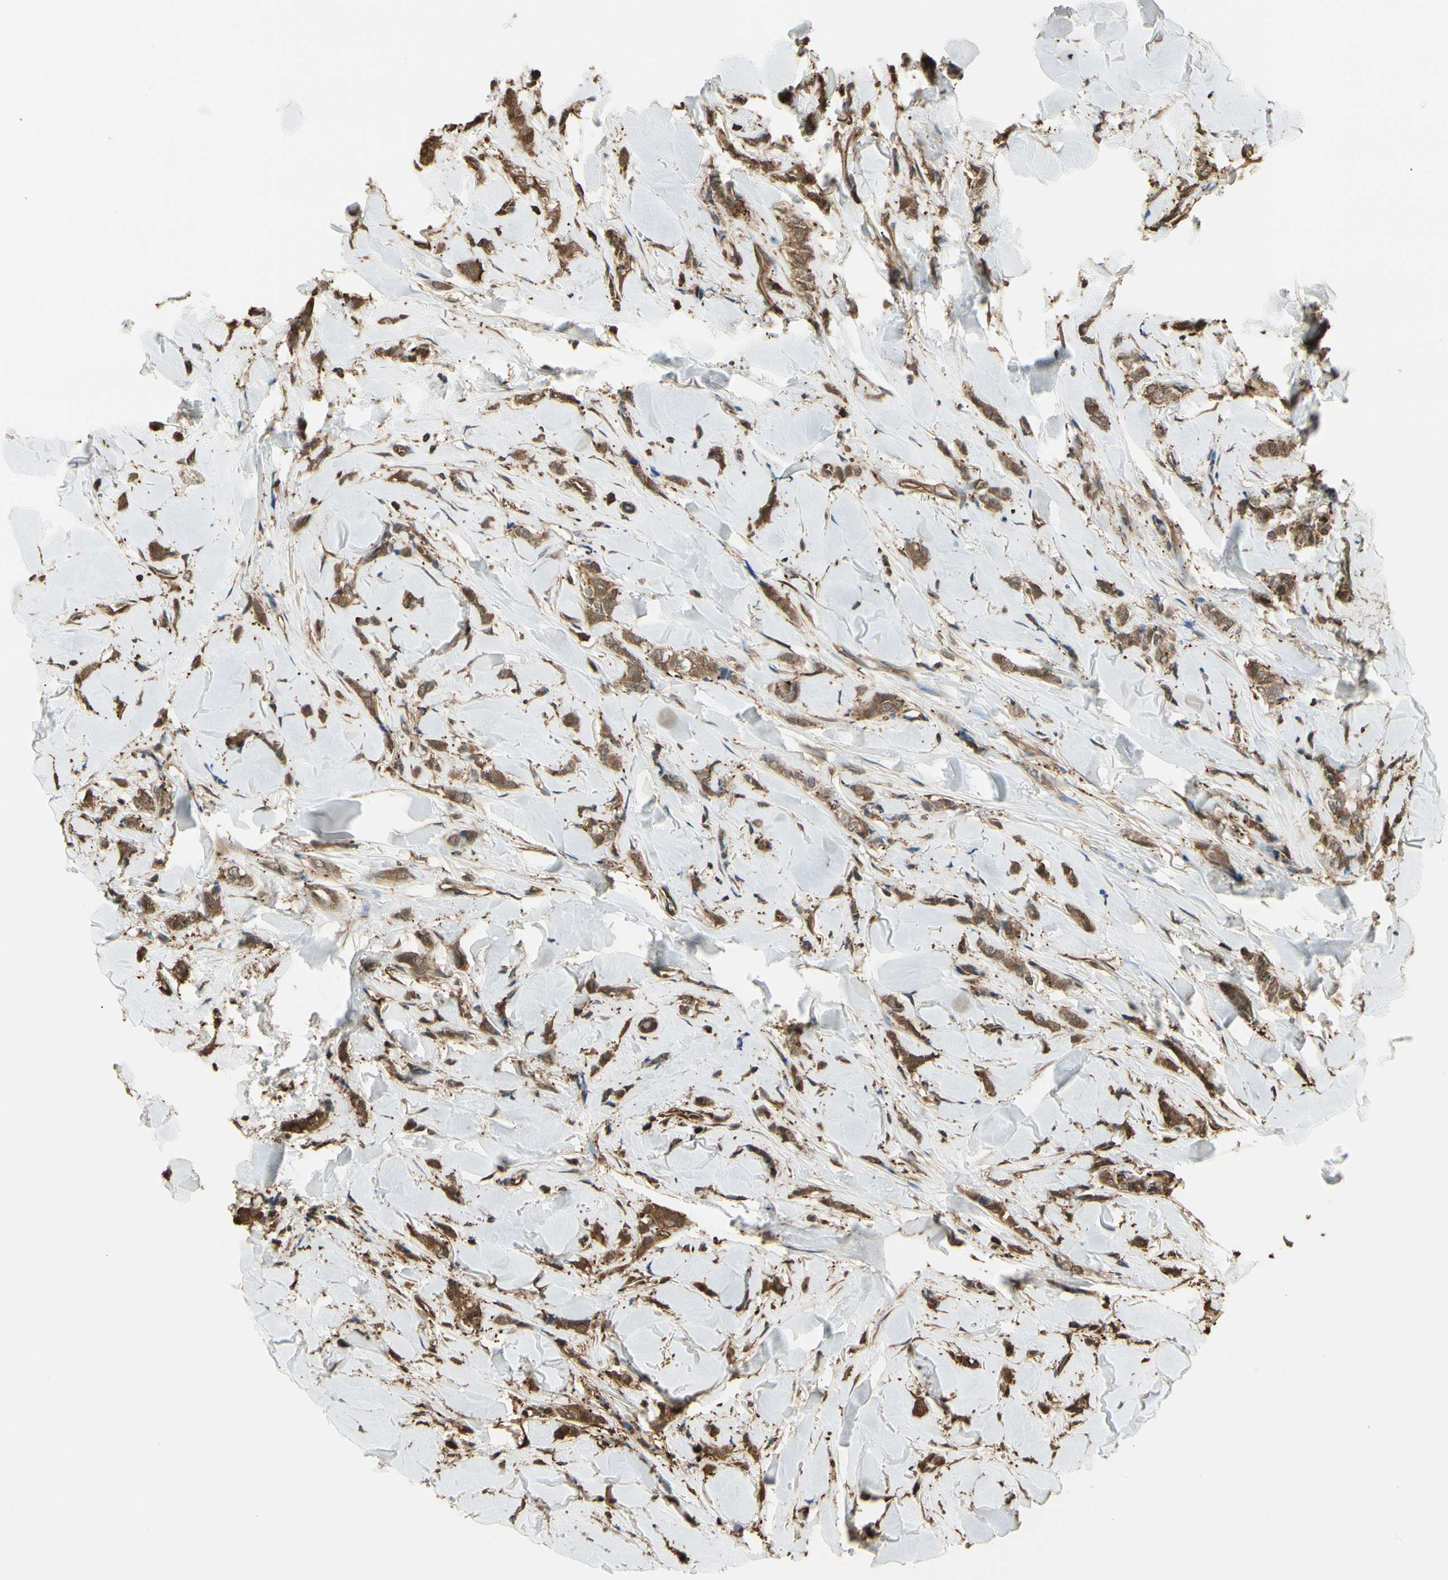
{"staining": {"intensity": "strong", "quantity": ">75%", "location": "cytoplasmic/membranous"}, "tissue": "breast cancer", "cell_type": "Tumor cells", "image_type": "cancer", "snomed": [{"axis": "morphology", "description": "Lobular carcinoma"}, {"axis": "topography", "description": "Skin"}, {"axis": "topography", "description": "Breast"}], "caption": "Immunohistochemistry (IHC) (DAB (3,3'-diaminobenzidine)) staining of human lobular carcinoma (breast) demonstrates strong cytoplasmic/membranous protein expression in approximately >75% of tumor cells.", "gene": "YWHAE", "patient": {"sex": "female", "age": 46}}